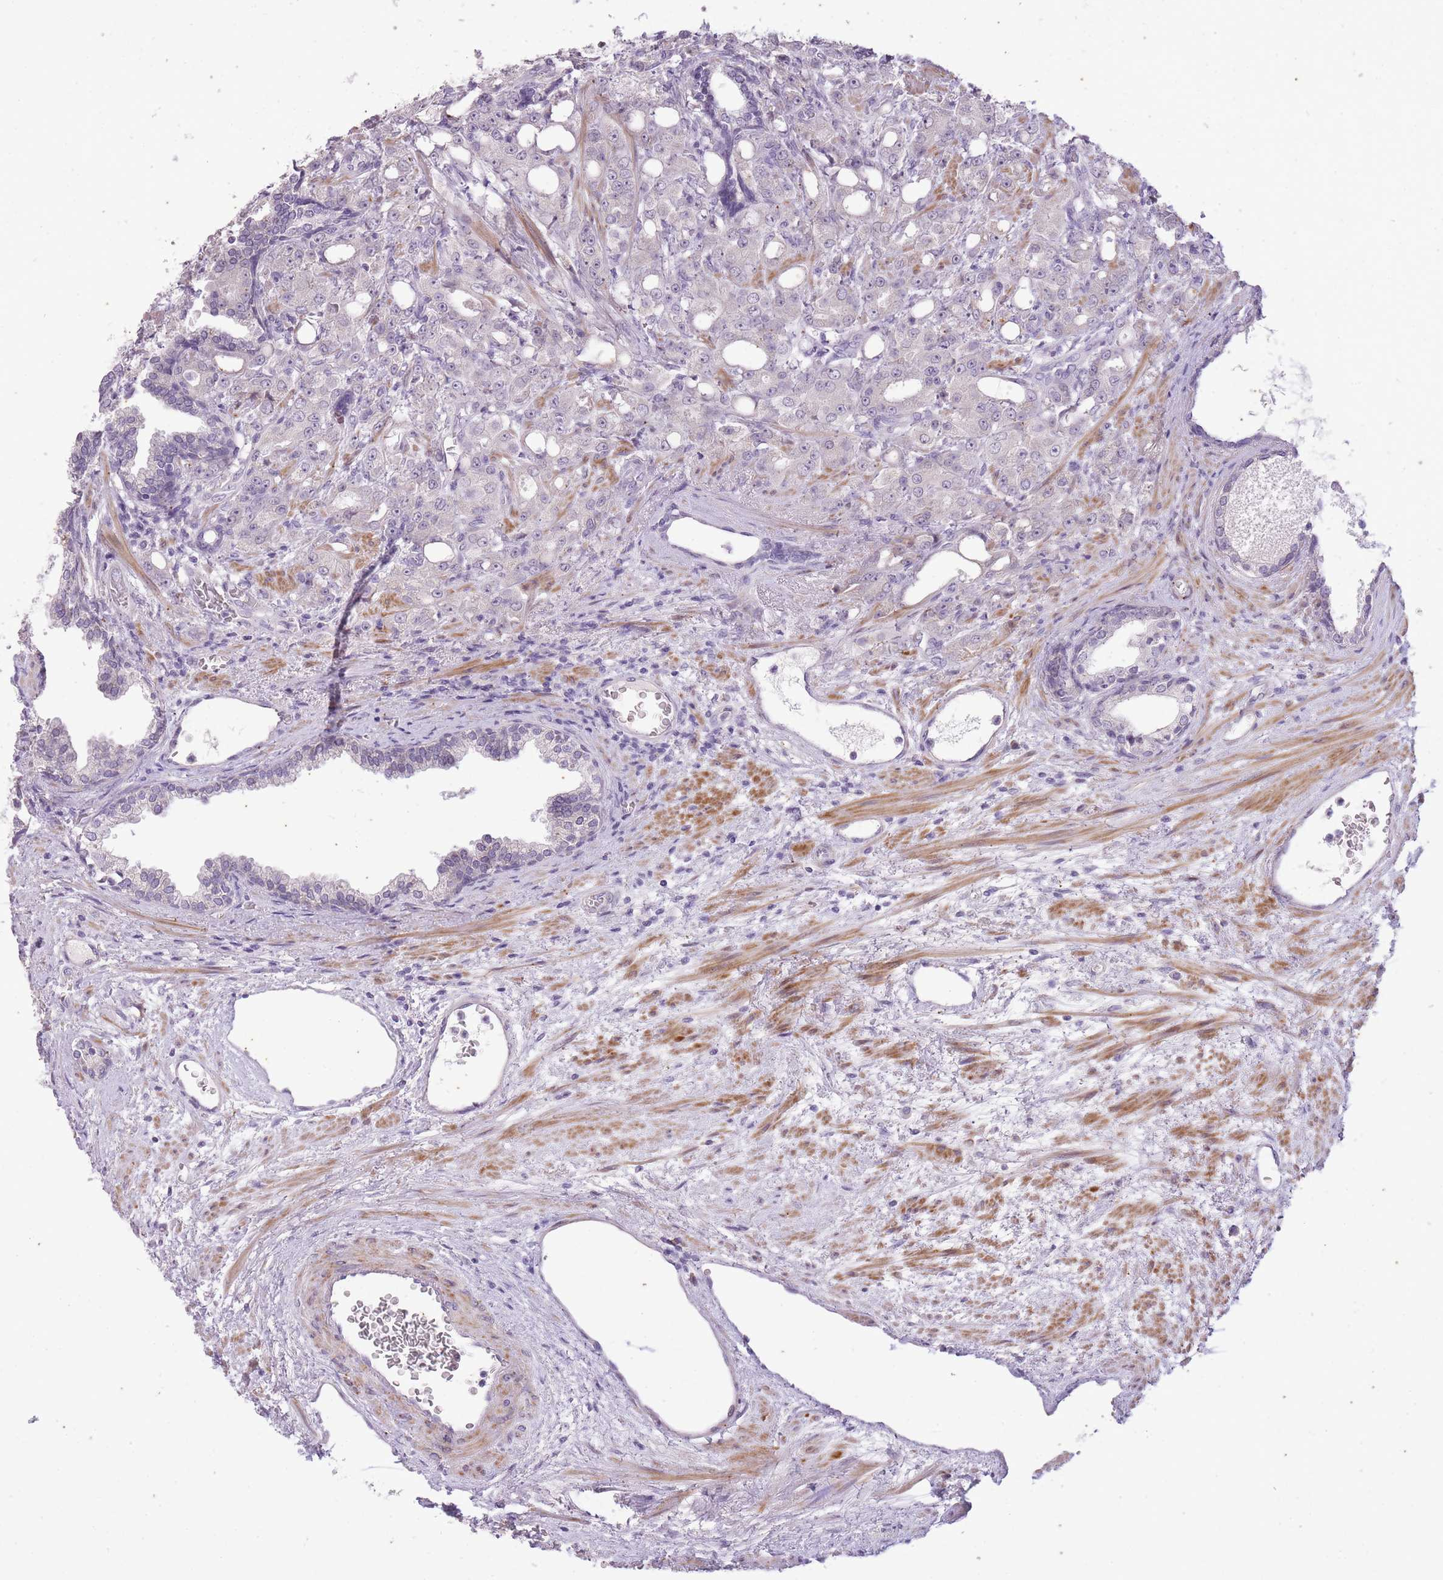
{"staining": {"intensity": "negative", "quantity": "none", "location": "none"}, "tissue": "prostate cancer", "cell_type": "Tumor cells", "image_type": "cancer", "snomed": [{"axis": "morphology", "description": "Adenocarcinoma, High grade"}, {"axis": "topography", "description": "Prostate"}], "caption": "The histopathology image reveals no significant staining in tumor cells of prostate cancer (adenocarcinoma (high-grade)).", "gene": "CNTNAP3", "patient": {"sex": "male", "age": 69}}